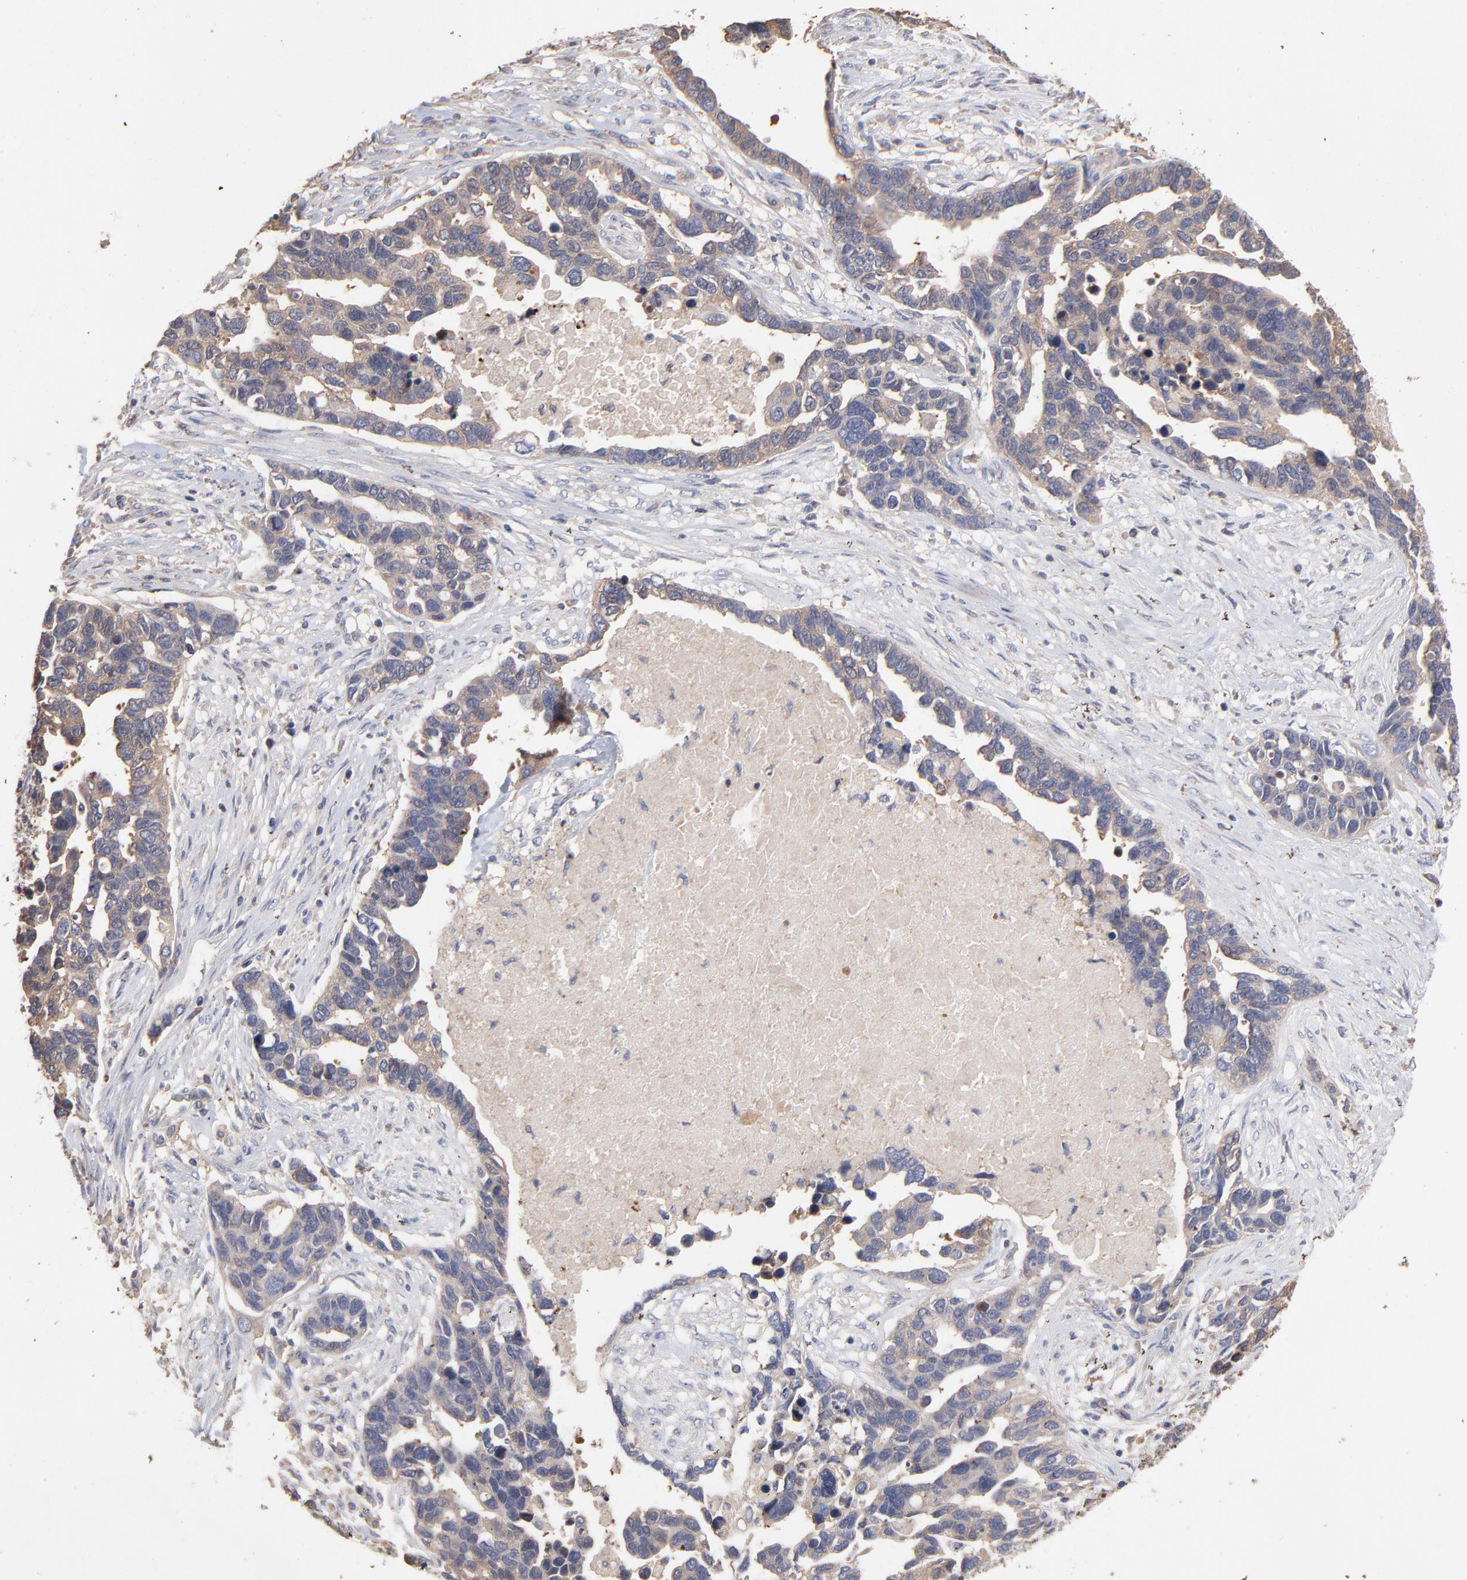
{"staining": {"intensity": "weak", "quantity": ">75%", "location": "cytoplasmic/membranous"}, "tissue": "ovarian cancer", "cell_type": "Tumor cells", "image_type": "cancer", "snomed": [{"axis": "morphology", "description": "Cystadenocarcinoma, serous, NOS"}, {"axis": "topography", "description": "Ovary"}], "caption": "This histopathology image shows ovarian serous cystadenocarcinoma stained with IHC to label a protein in brown. The cytoplasmic/membranous of tumor cells show weak positivity for the protein. Nuclei are counter-stained blue.", "gene": "TANGO2", "patient": {"sex": "female", "age": 54}}